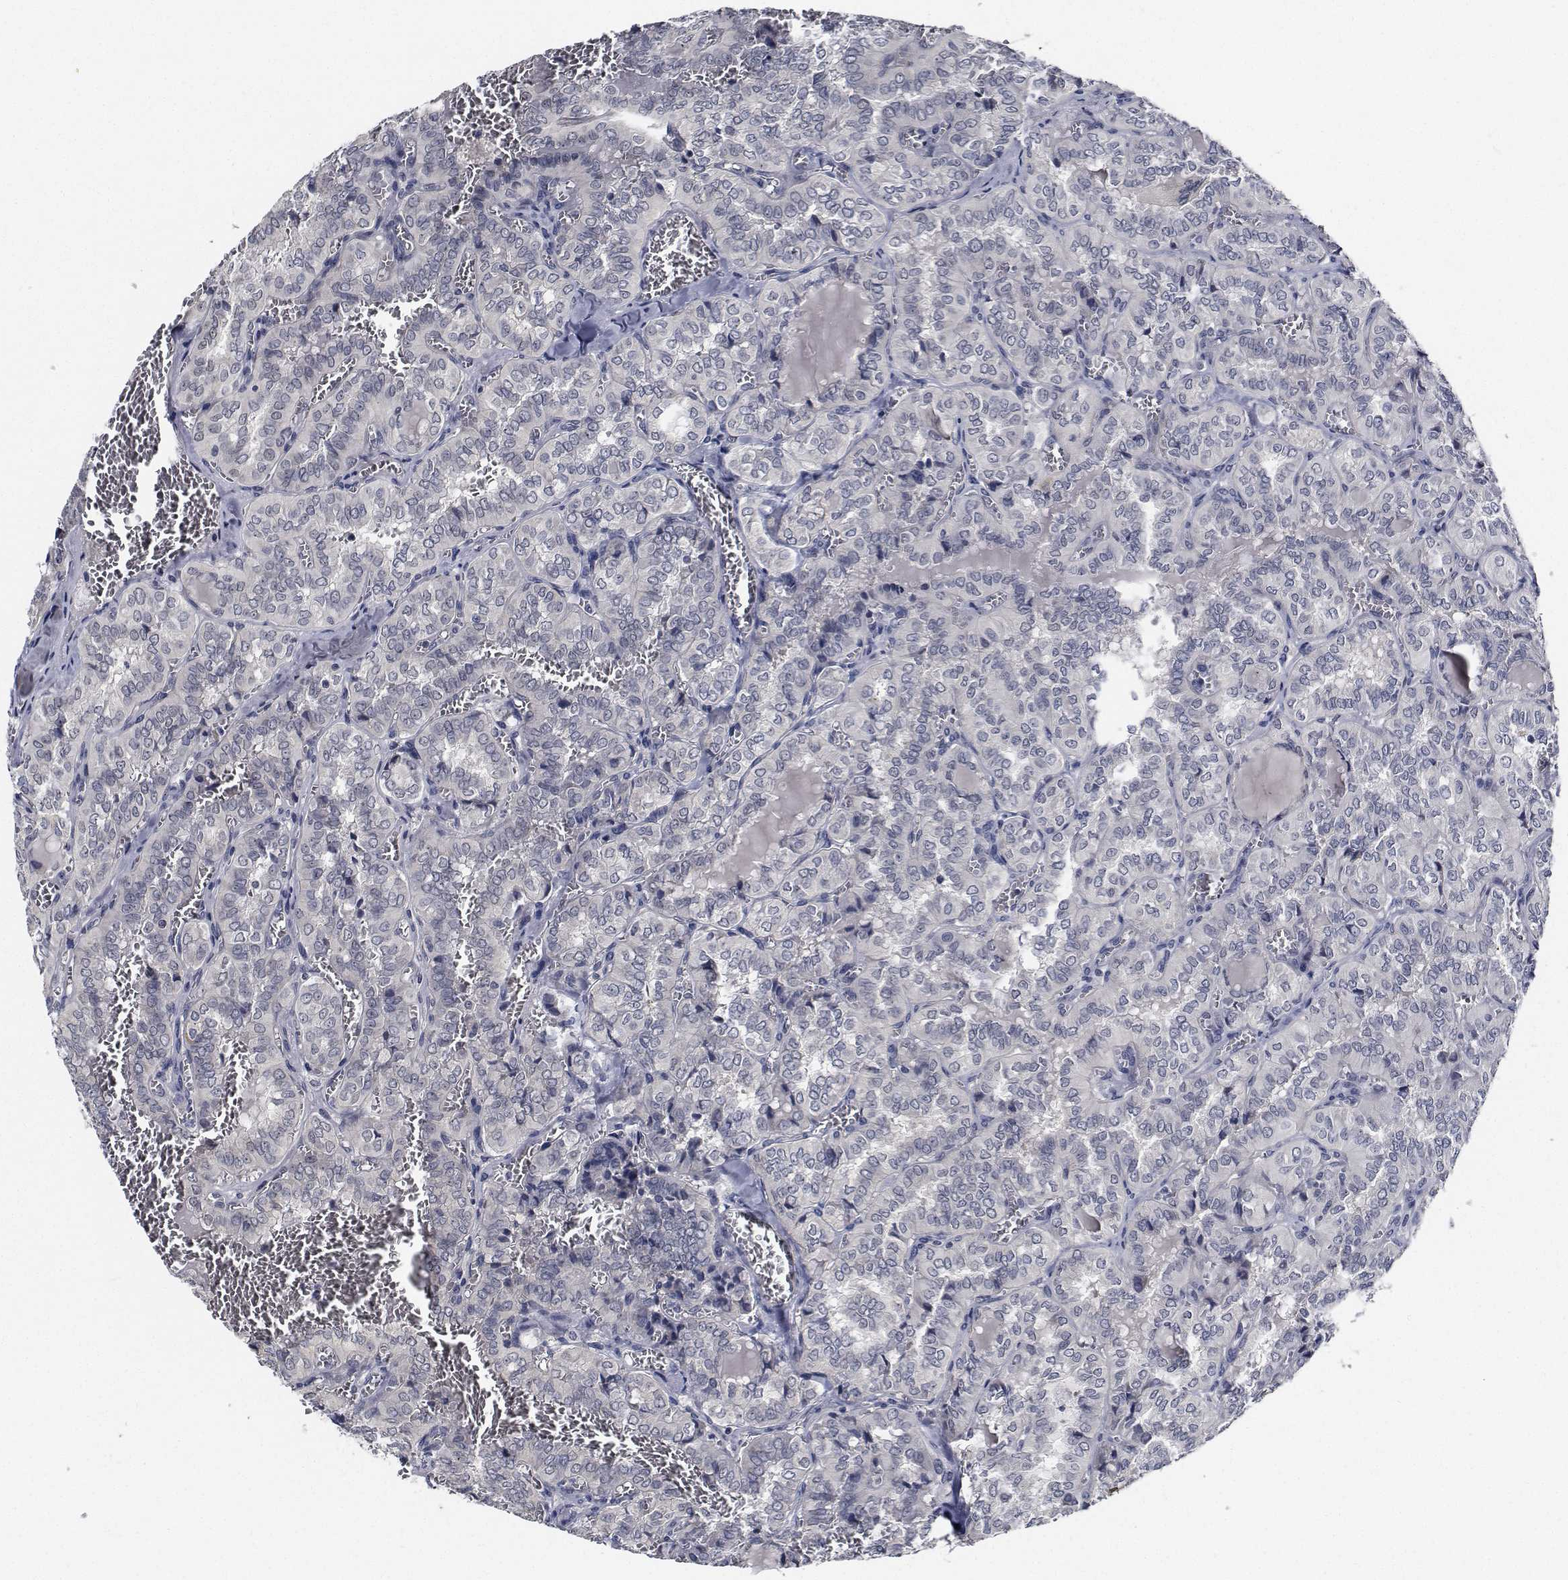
{"staining": {"intensity": "negative", "quantity": "none", "location": "none"}, "tissue": "thyroid cancer", "cell_type": "Tumor cells", "image_type": "cancer", "snomed": [{"axis": "morphology", "description": "Papillary adenocarcinoma, NOS"}, {"axis": "topography", "description": "Thyroid gland"}], "caption": "Tumor cells are negative for protein expression in human thyroid cancer.", "gene": "NVL", "patient": {"sex": "female", "age": 41}}